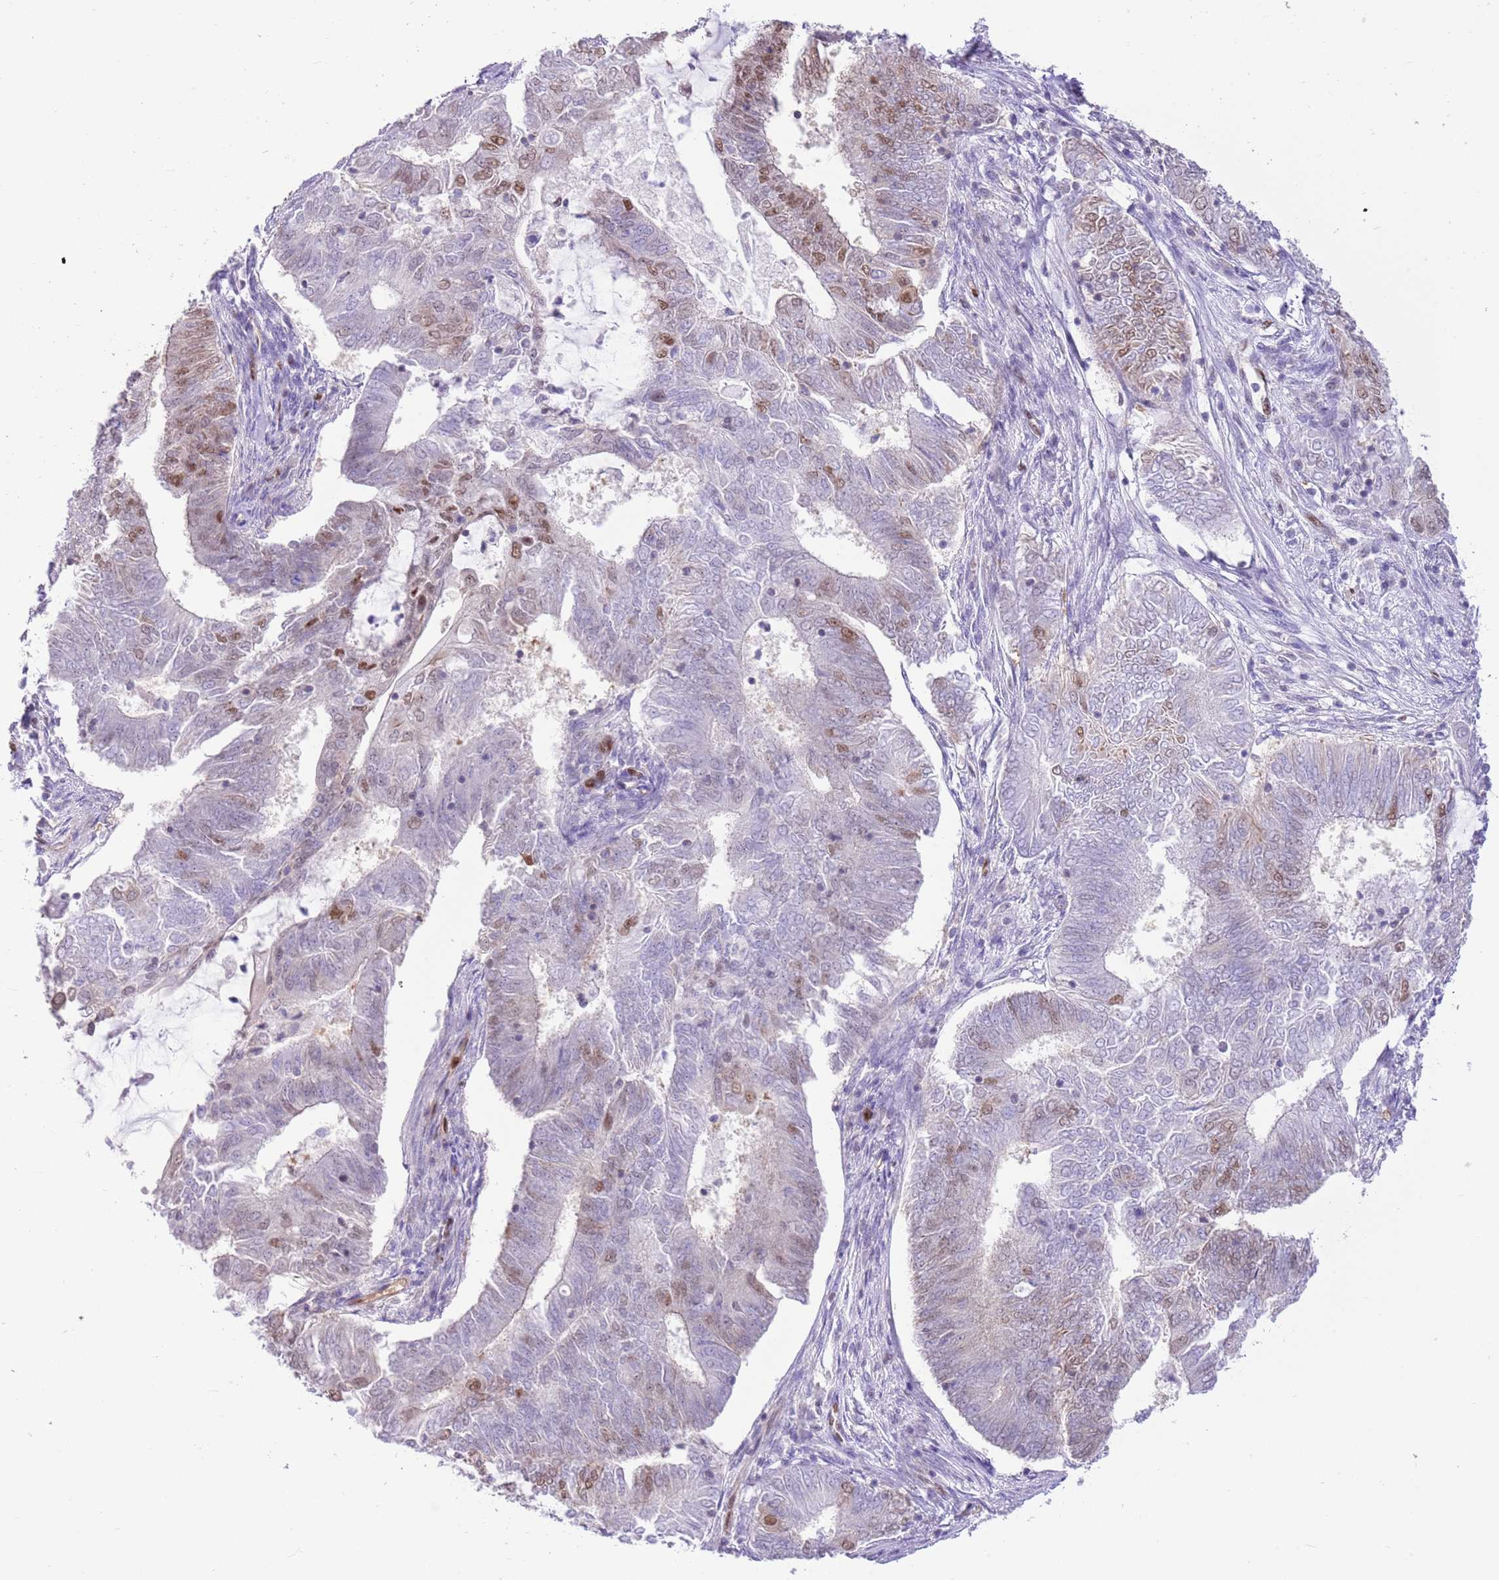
{"staining": {"intensity": "moderate", "quantity": "<25%", "location": "nuclear"}, "tissue": "endometrial cancer", "cell_type": "Tumor cells", "image_type": "cancer", "snomed": [{"axis": "morphology", "description": "Adenocarcinoma, NOS"}, {"axis": "topography", "description": "Endometrium"}], "caption": "Approximately <25% of tumor cells in endometrial cancer reveal moderate nuclear protein positivity as visualized by brown immunohistochemical staining.", "gene": "DDI2", "patient": {"sex": "female", "age": 62}}